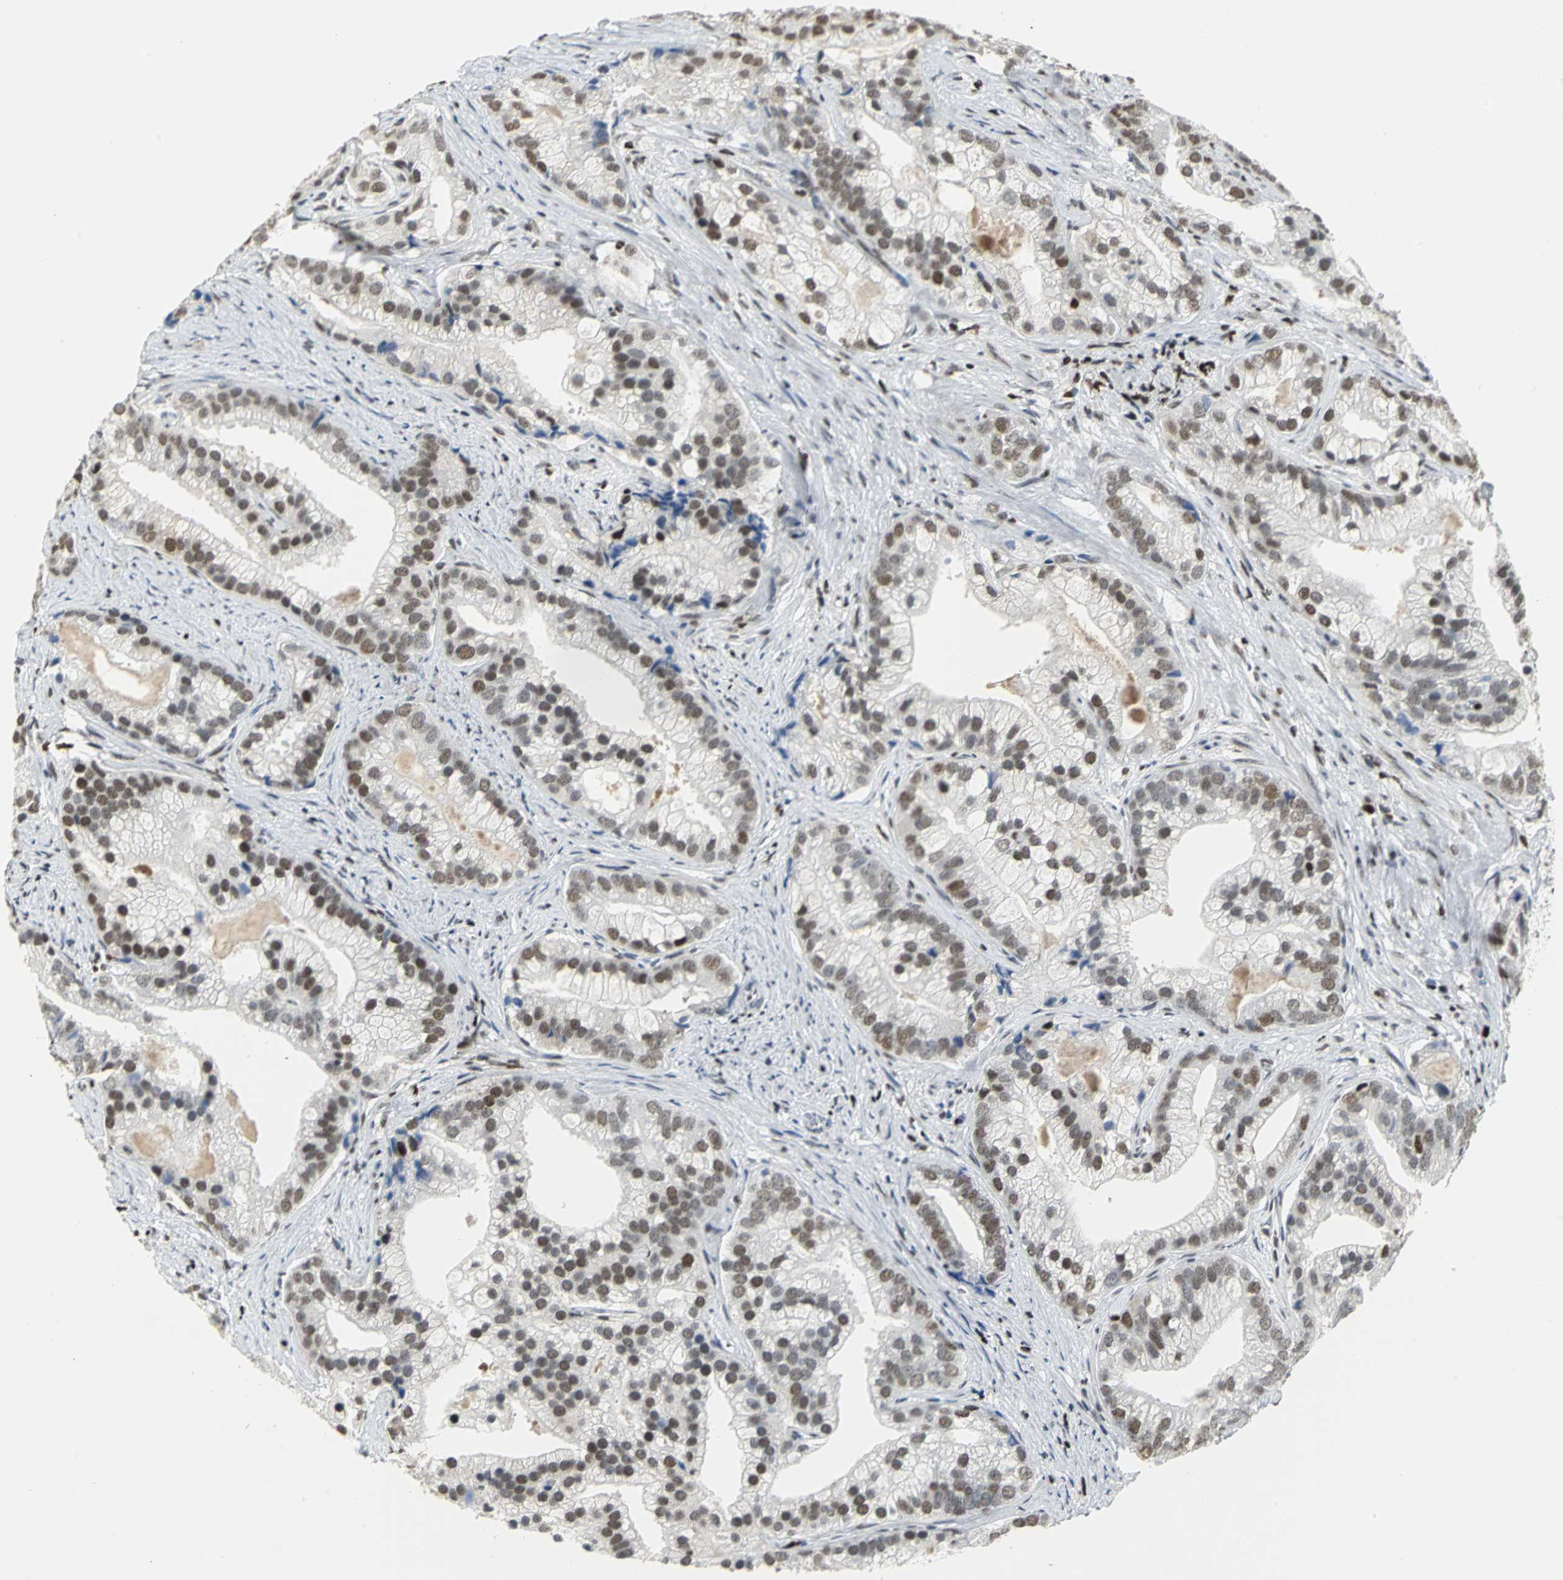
{"staining": {"intensity": "moderate", "quantity": ">75%", "location": "nuclear"}, "tissue": "prostate cancer", "cell_type": "Tumor cells", "image_type": "cancer", "snomed": [{"axis": "morphology", "description": "Adenocarcinoma, Low grade"}, {"axis": "topography", "description": "Prostate"}], "caption": "Tumor cells reveal moderate nuclear expression in about >75% of cells in low-grade adenocarcinoma (prostate).", "gene": "HNRNPD", "patient": {"sex": "male", "age": 71}}